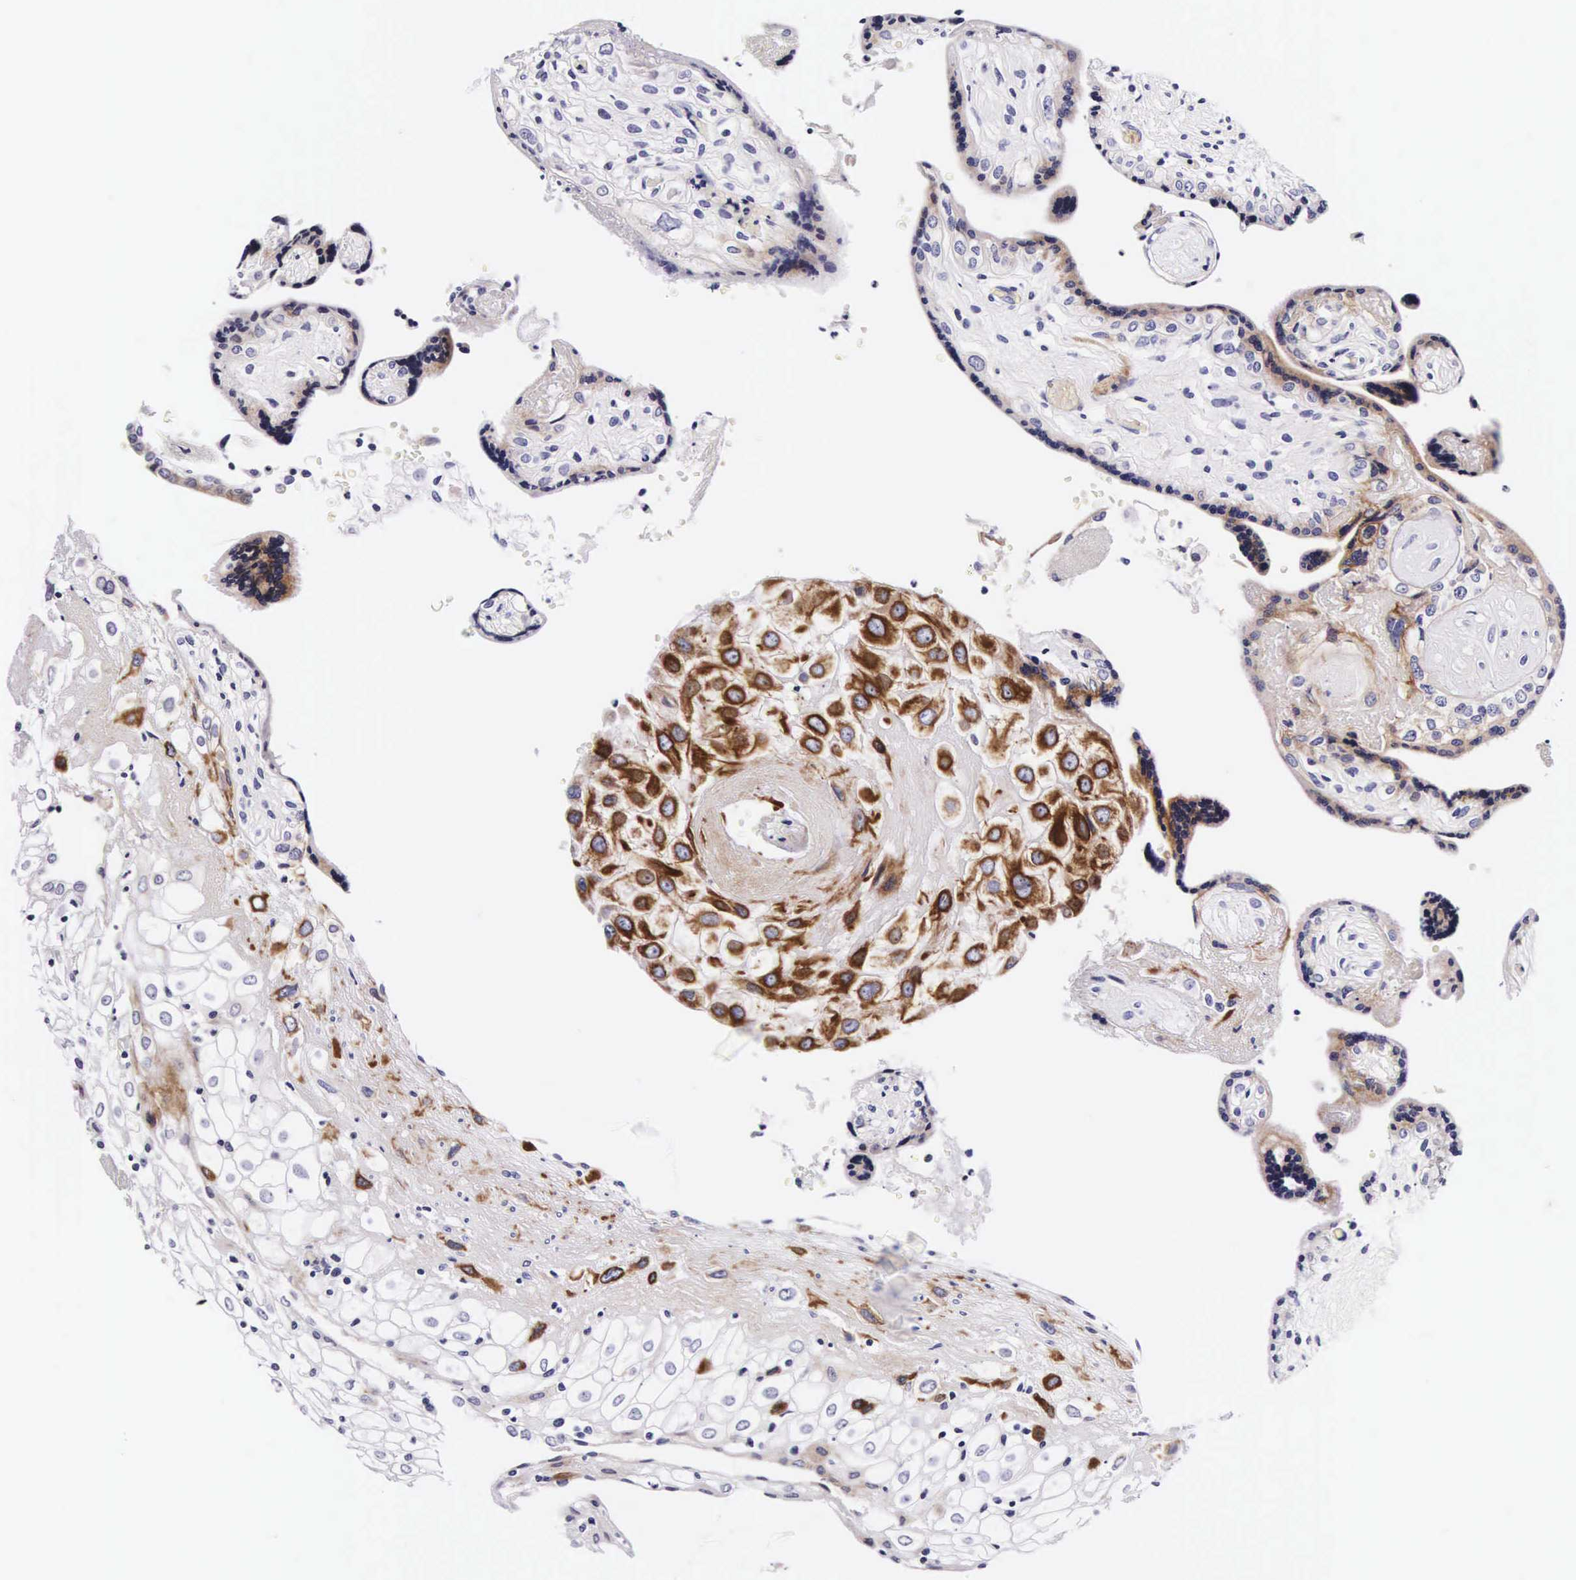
{"staining": {"intensity": "negative", "quantity": "none", "location": "none"}, "tissue": "placenta", "cell_type": "Decidual cells", "image_type": "normal", "snomed": [{"axis": "morphology", "description": "Normal tissue, NOS"}, {"axis": "topography", "description": "Placenta"}], "caption": "Placenta was stained to show a protein in brown. There is no significant staining in decidual cells. (Stains: DAB (3,3'-diaminobenzidine) immunohistochemistry with hematoxylin counter stain, Microscopy: brightfield microscopy at high magnification).", "gene": "UPRT", "patient": {"sex": "female", "age": 24}}